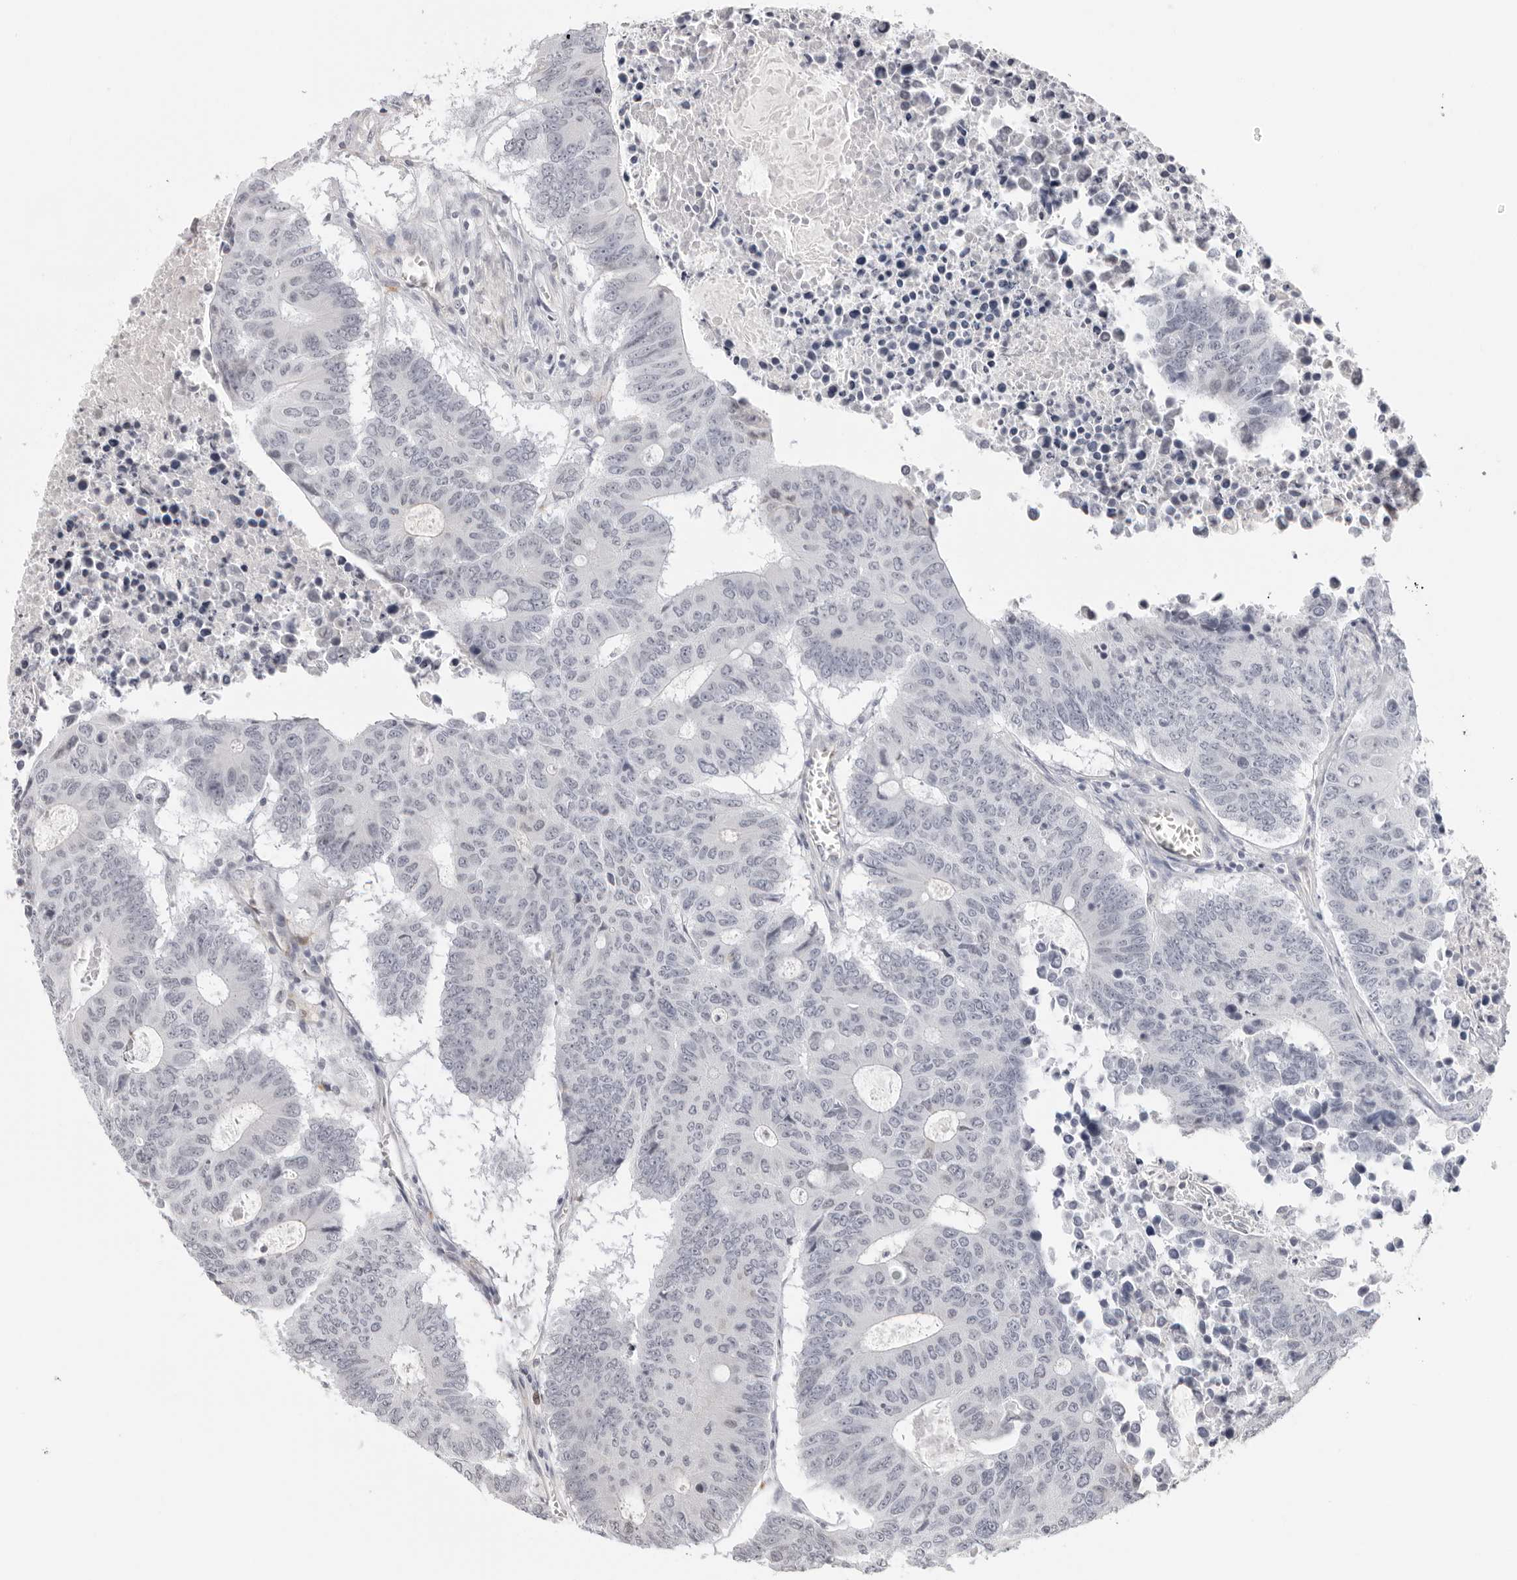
{"staining": {"intensity": "negative", "quantity": "none", "location": "none"}, "tissue": "colorectal cancer", "cell_type": "Tumor cells", "image_type": "cancer", "snomed": [{"axis": "morphology", "description": "Adenocarcinoma, NOS"}, {"axis": "topography", "description": "Colon"}], "caption": "Immunohistochemistry micrograph of neoplastic tissue: human colorectal cancer stained with DAB (3,3'-diaminobenzidine) demonstrates no significant protein expression in tumor cells.", "gene": "STRADB", "patient": {"sex": "male", "age": 87}}